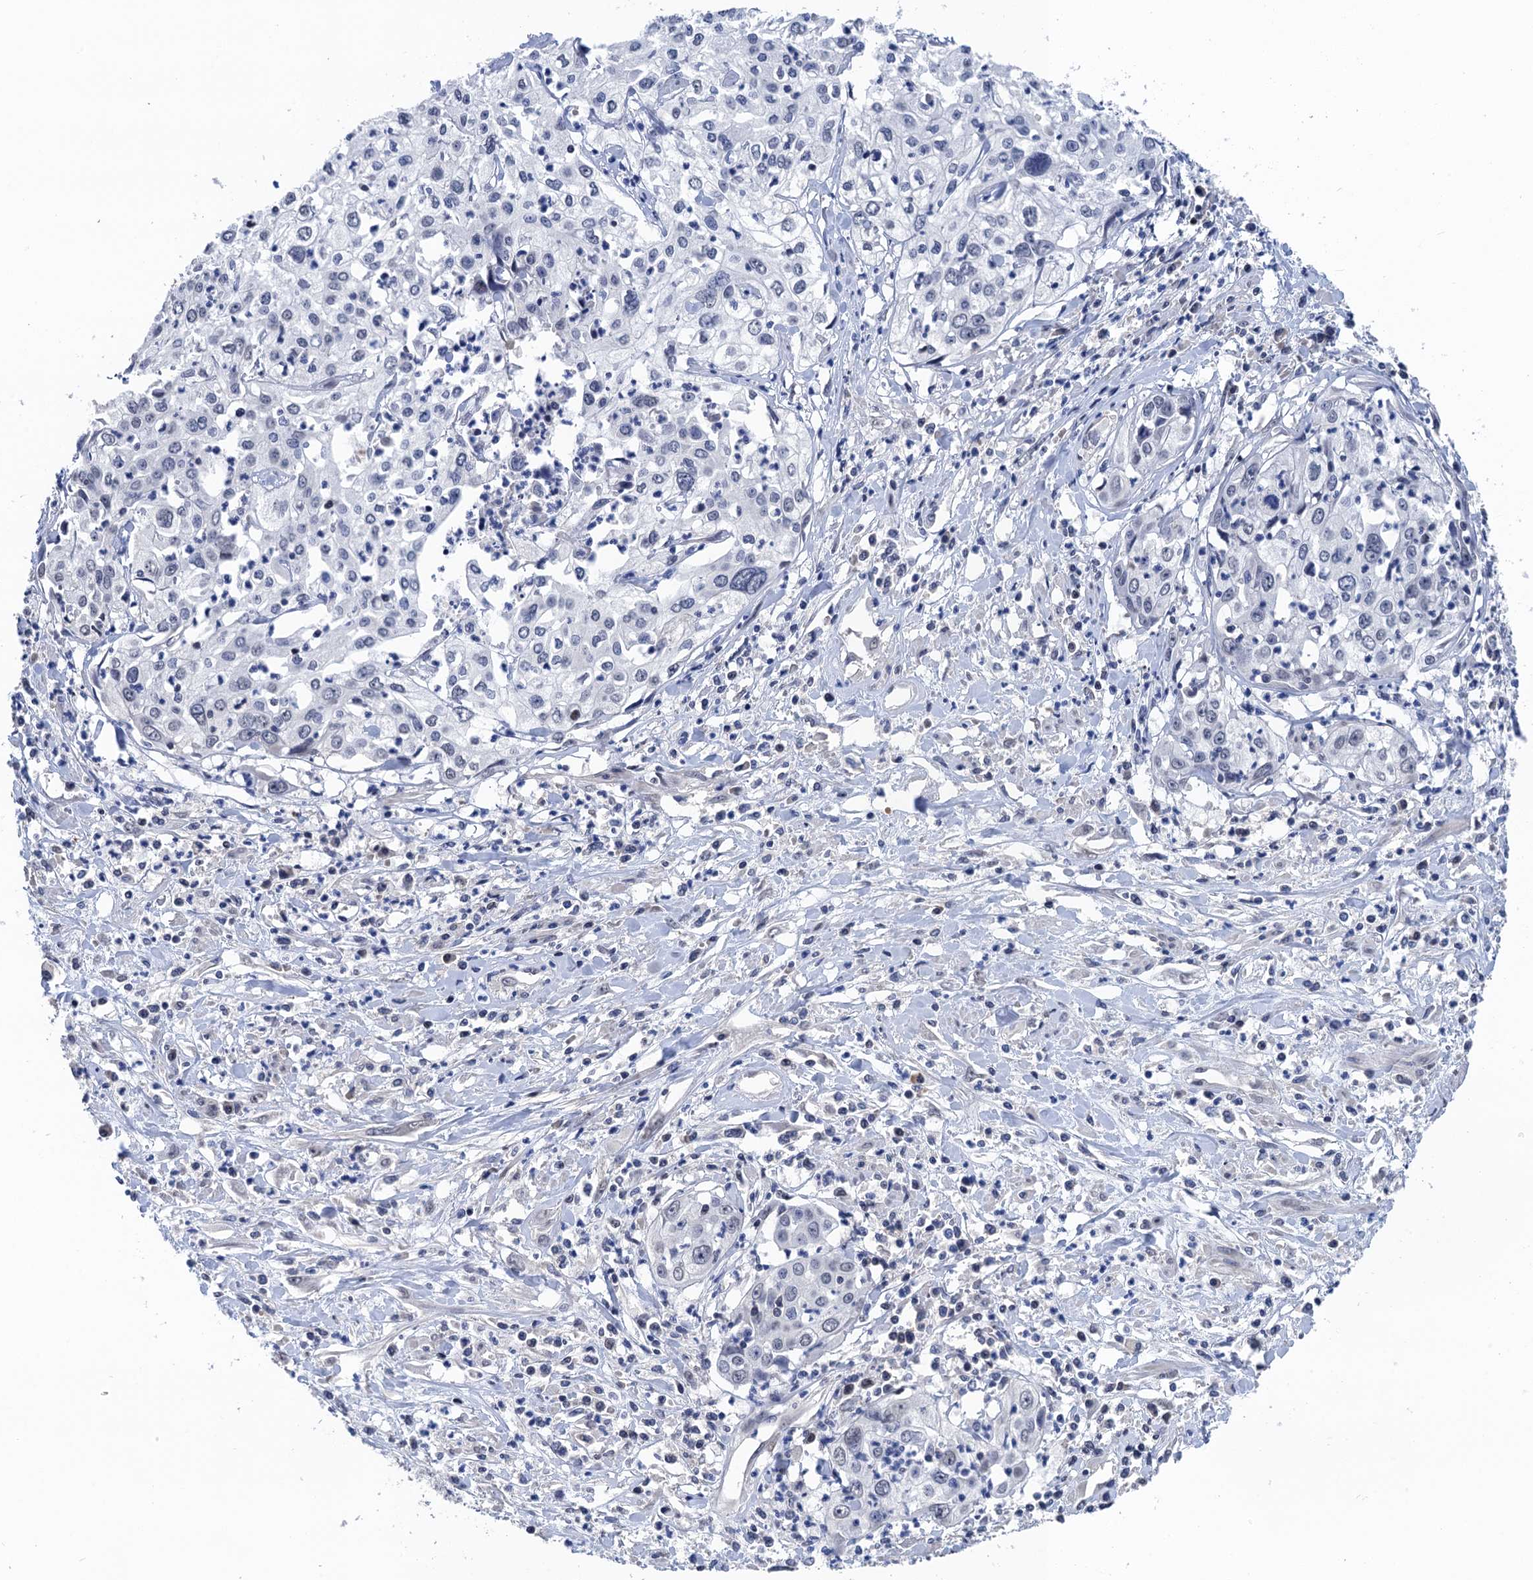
{"staining": {"intensity": "negative", "quantity": "none", "location": "none"}, "tissue": "cervical cancer", "cell_type": "Tumor cells", "image_type": "cancer", "snomed": [{"axis": "morphology", "description": "Squamous cell carcinoma, NOS"}, {"axis": "topography", "description": "Cervix"}], "caption": "Immunohistochemistry (IHC) photomicrograph of human cervical squamous cell carcinoma stained for a protein (brown), which demonstrates no positivity in tumor cells.", "gene": "ART5", "patient": {"sex": "female", "age": 31}}